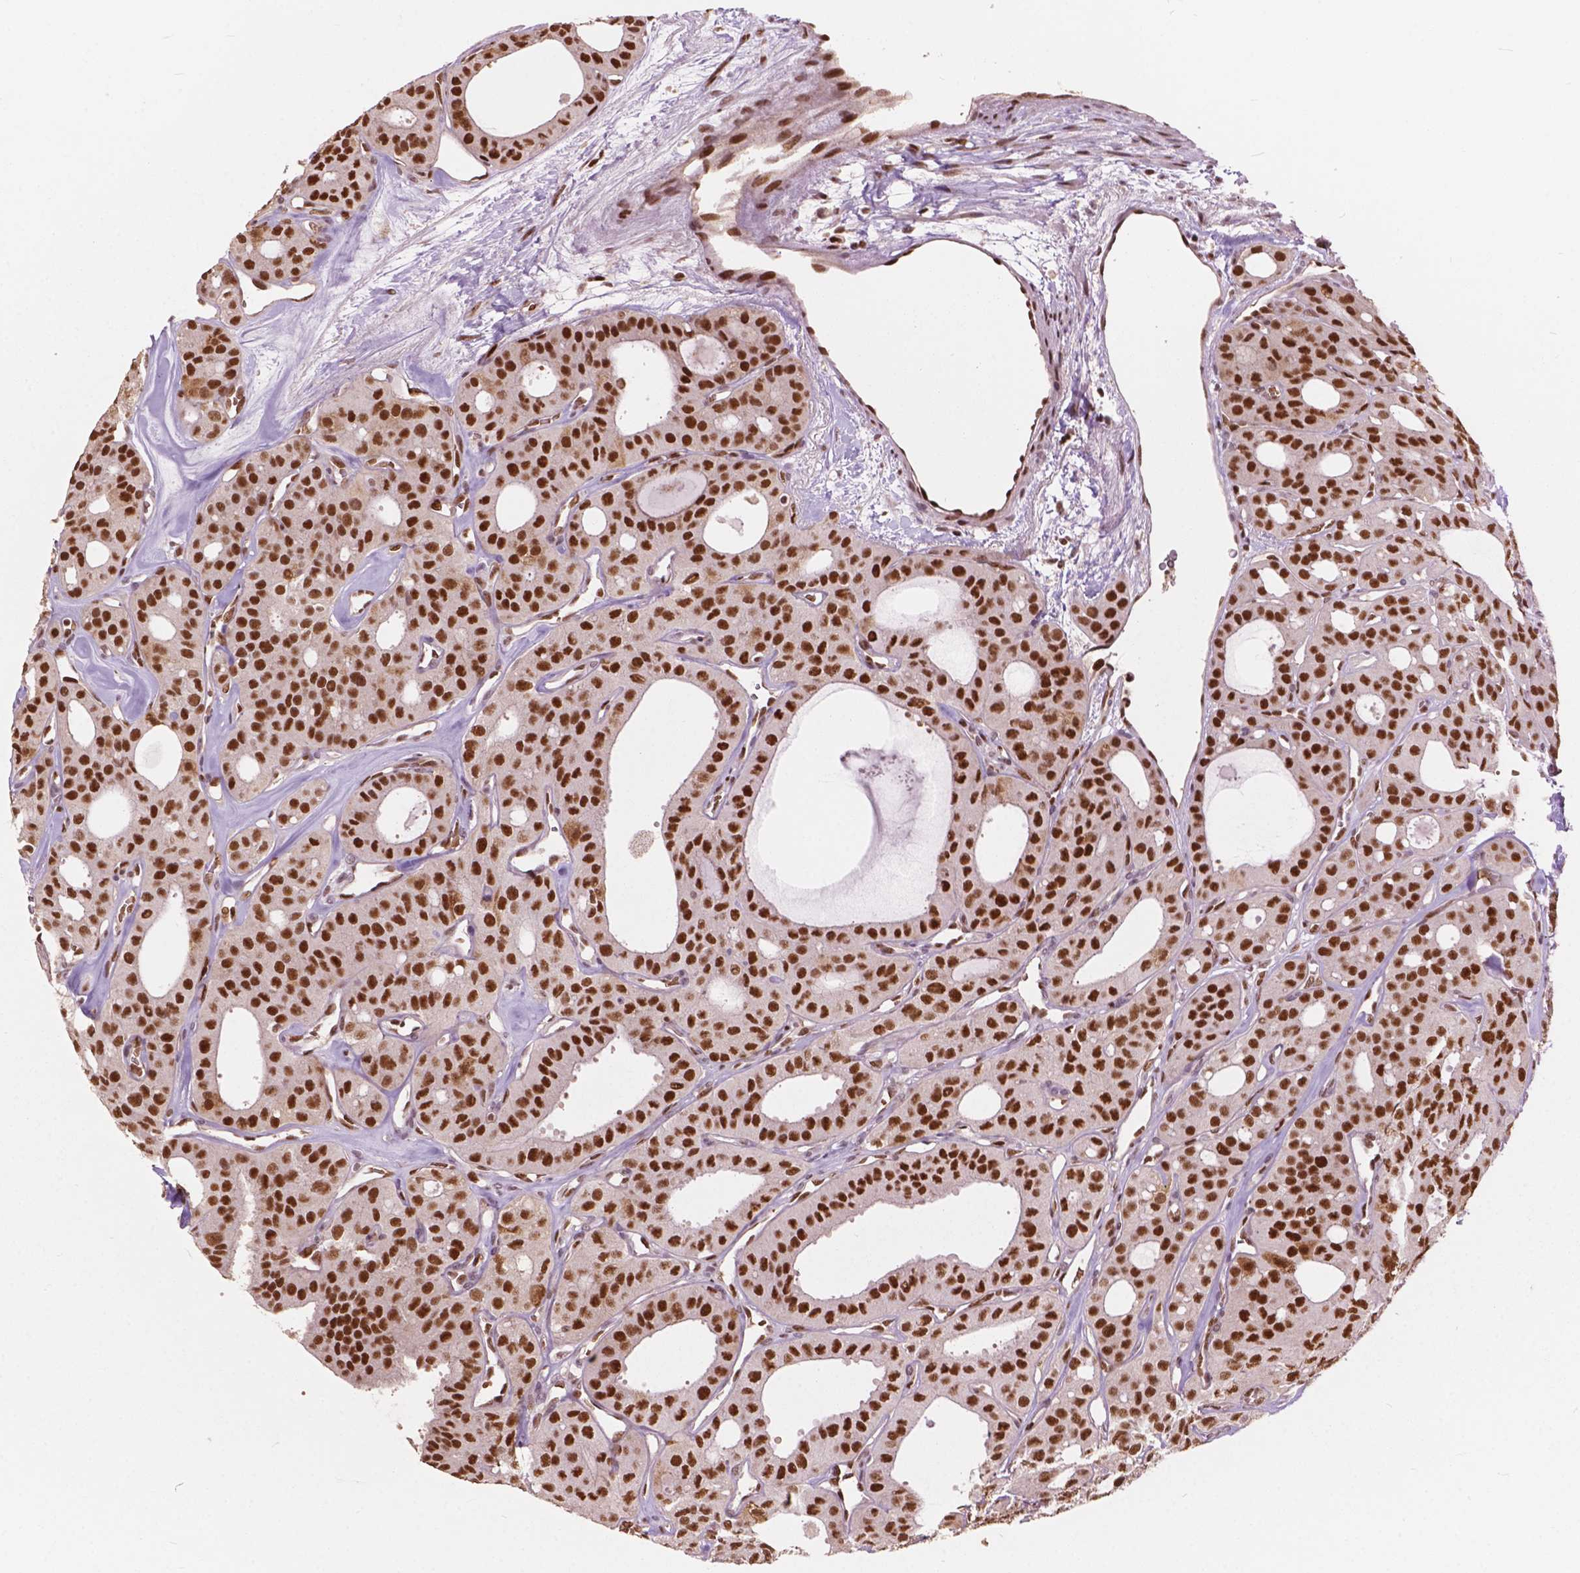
{"staining": {"intensity": "strong", "quantity": ">75%", "location": "nuclear"}, "tissue": "thyroid cancer", "cell_type": "Tumor cells", "image_type": "cancer", "snomed": [{"axis": "morphology", "description": "Follicular adenoma carcinoma, NOS"}, {"axis": "topography", "description": "Thyroid gland"}], "caption": "This histopathology image exhibits thyroid cancer (follicular adenoma carcinoma) stained with IHC to label a protein in brown. The nuclear of tumor cells show strong positivity for the protein. Nuclei are counter-stained blue.", "gene": "ANP32B", "patient": {"sex": "male", "age": 75}}